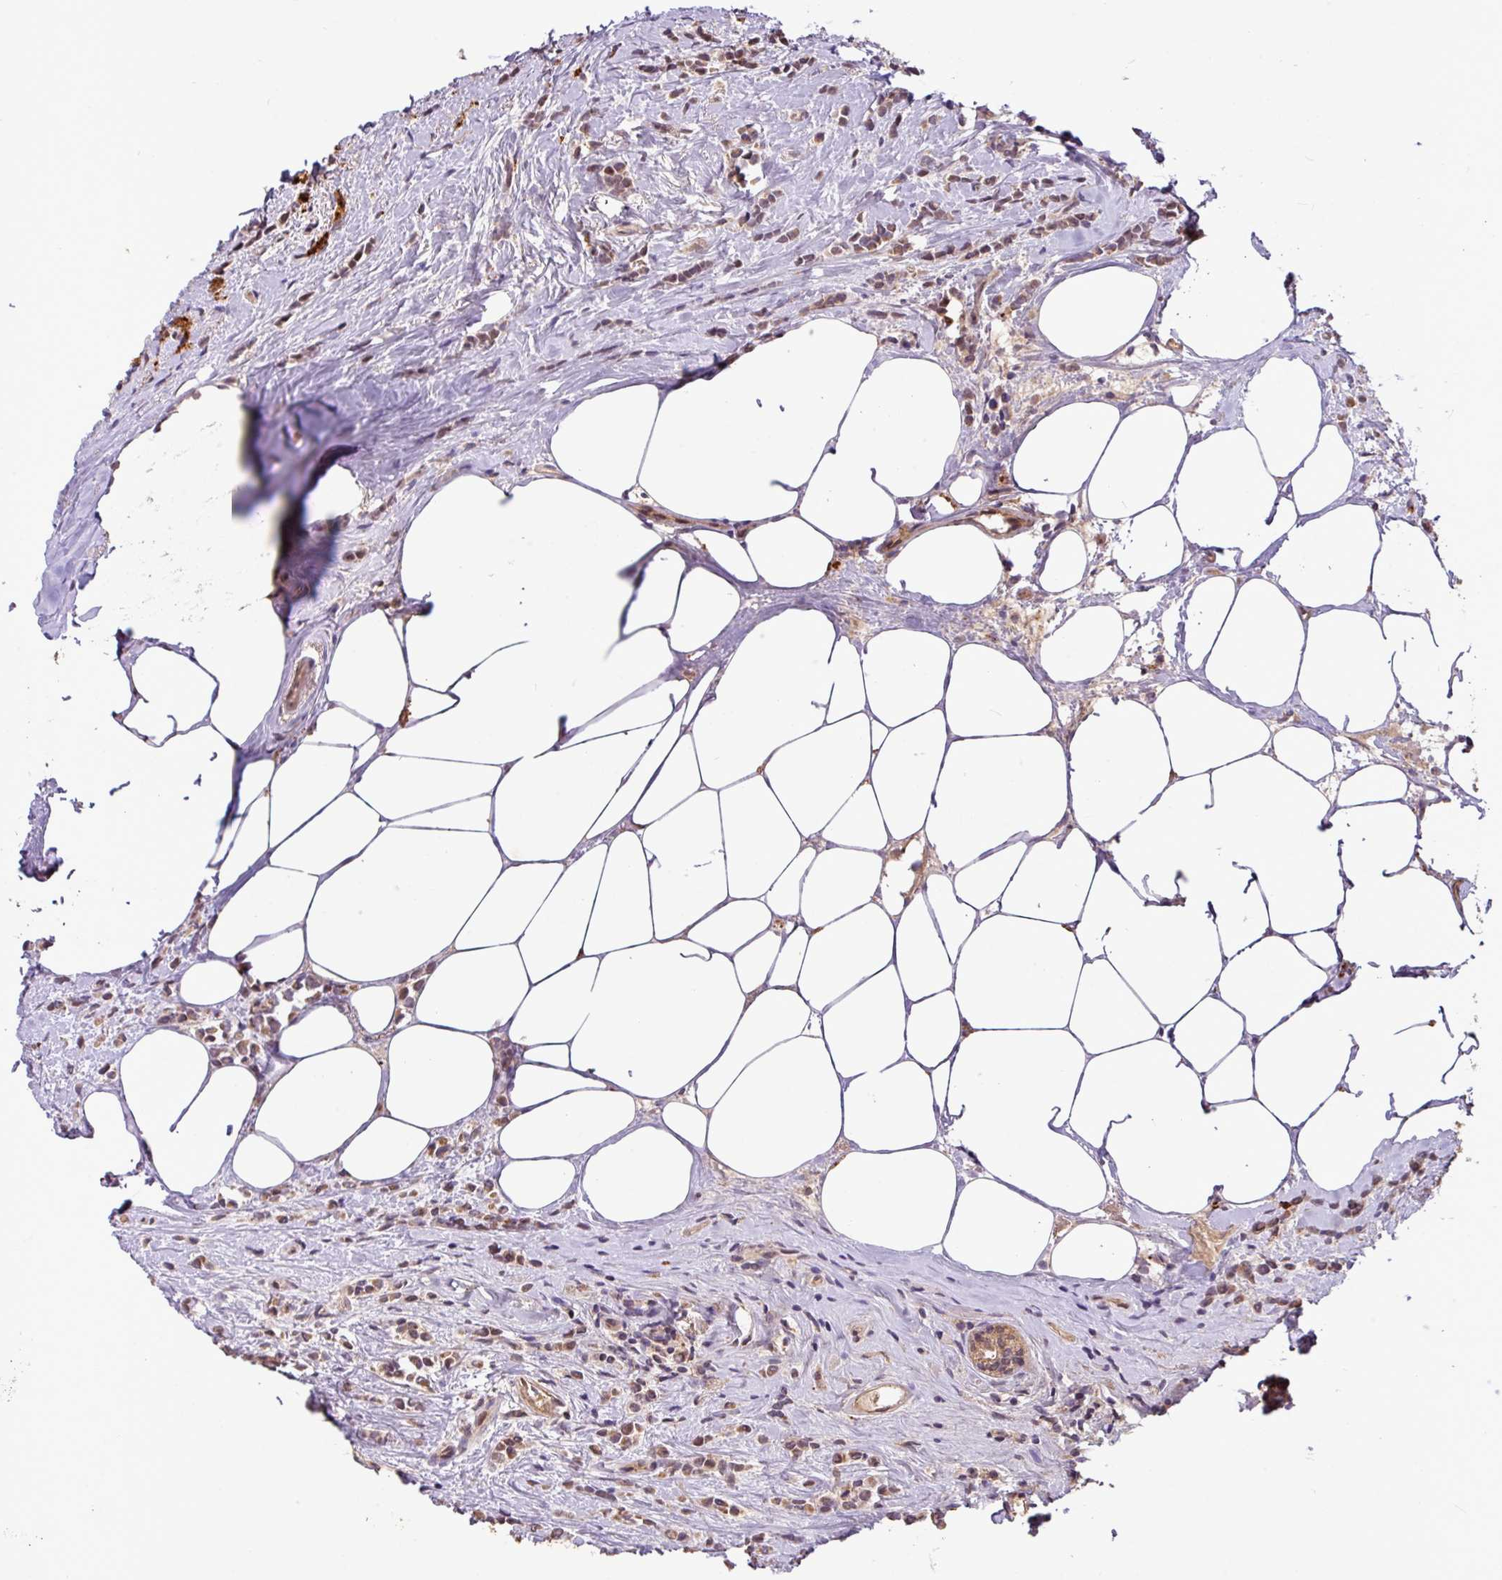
{"staining": {"intensity": "weak", "quantity": ">75%", "location": "cytoplasmic/membranous,nuclear"}, "tissue": "breast cancer", "cell_type": "Tumor cells", "image_type": "cancer", "snomed": [{"axis": "morphology", "description": "Lobular carcinoma"}, {"axis": "topography", "description": "Breast"}], "caption": "A brown stain labels weak cytoplasmic/membranous and nuclear staining of a protein in human breast cancer tumor cells.", "gene": "YPEL3", "patient": {"sex": "female", "age": 84}}